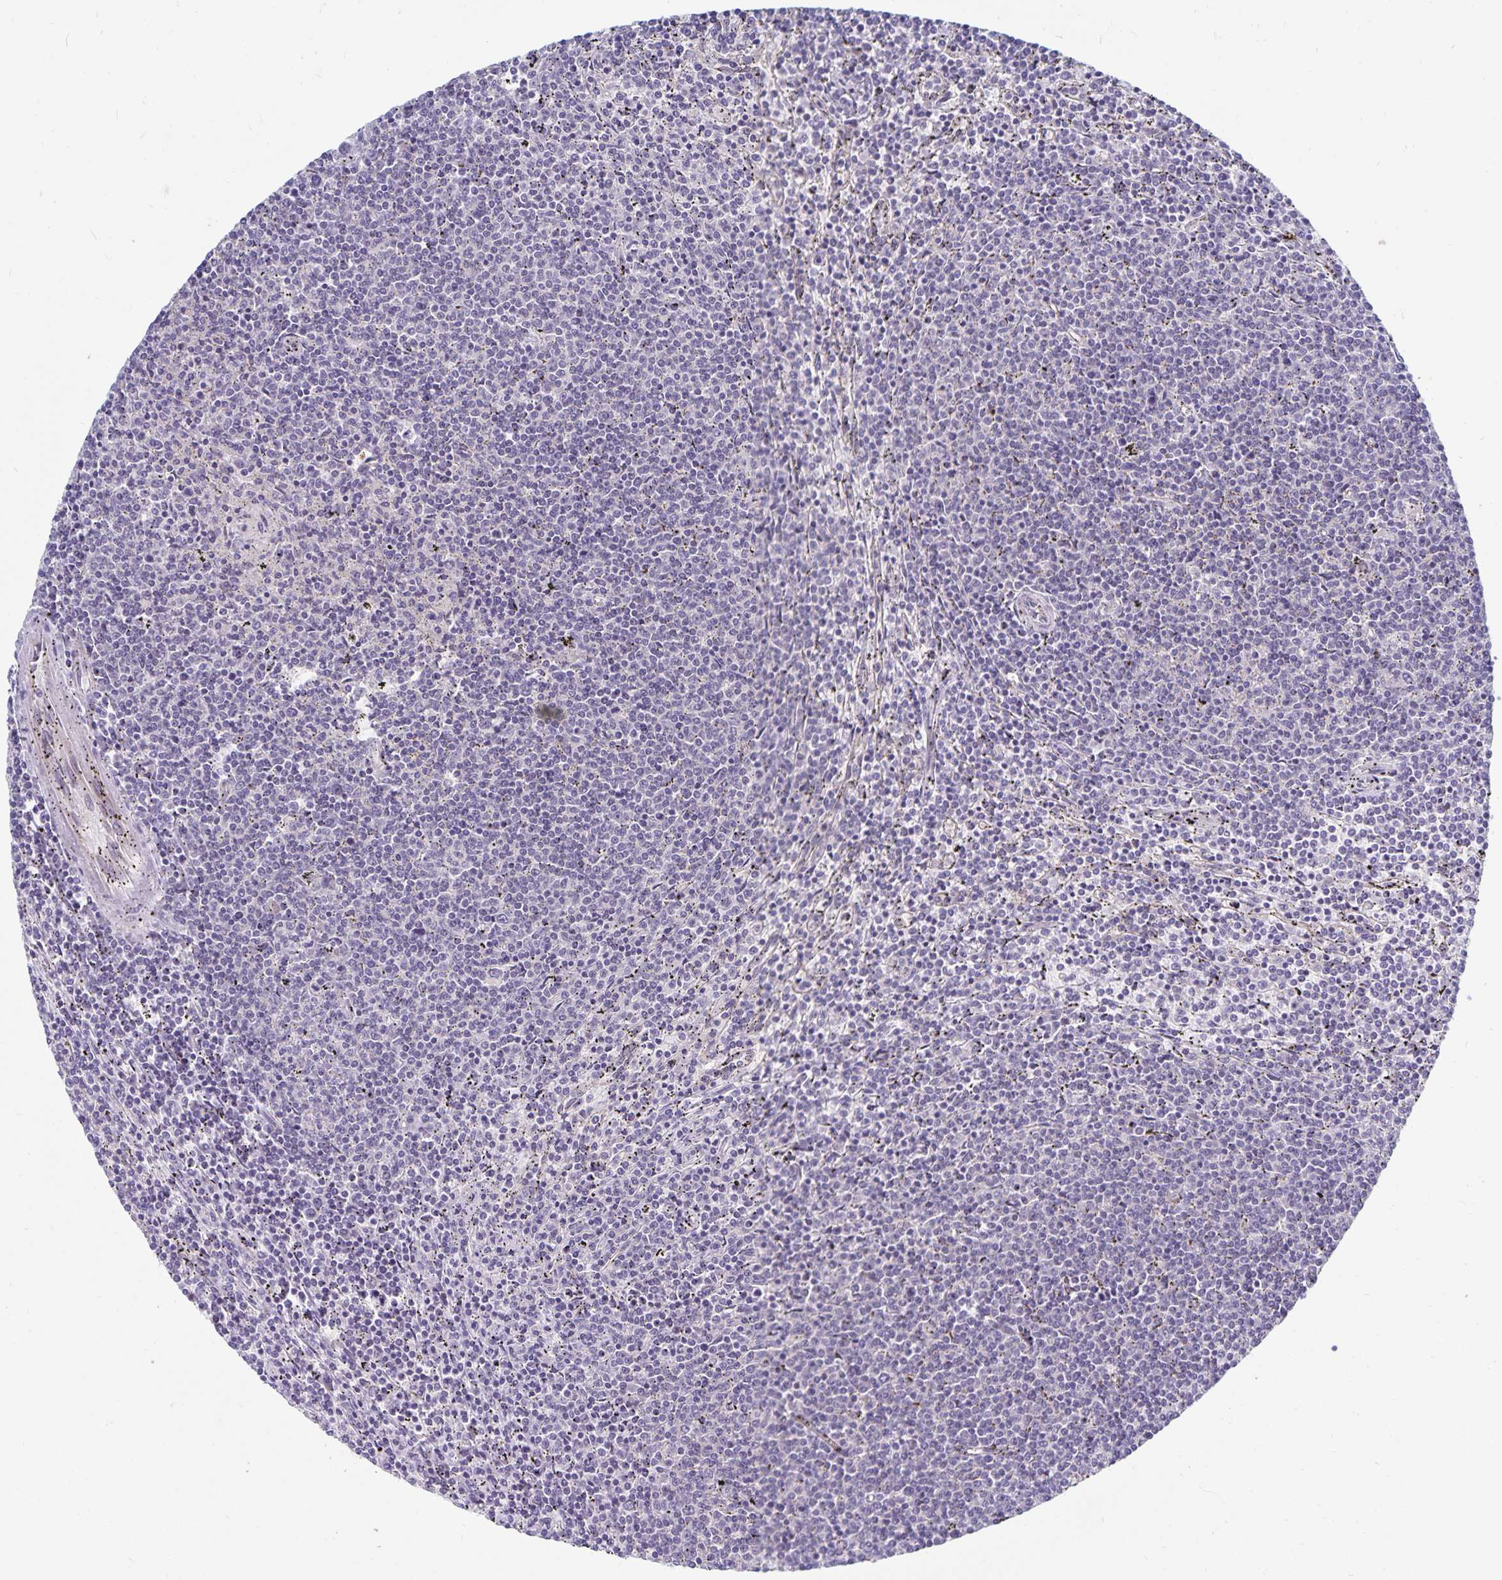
{"staining": {"intensity": "negative", "quantity": "none", "location": "none"}, "tissue": "lymphoma", "cell_type": "Tumor cells", "image_type": "cancer", "snomed": [{"axis": "morphology", "description": "Malignant lymphoma, non-Hodgkin's type, Low grade"}, {"axis": "topography", "description": "Spleen"}], "caption": "Low-grade malignant lymphoma, non-Hodgkin's type was stained to show a protein in brown. There is no significant positivity in tumor cells.", "gene": "CDKN2B", "patient": {"sex": "female", "age": 50}}